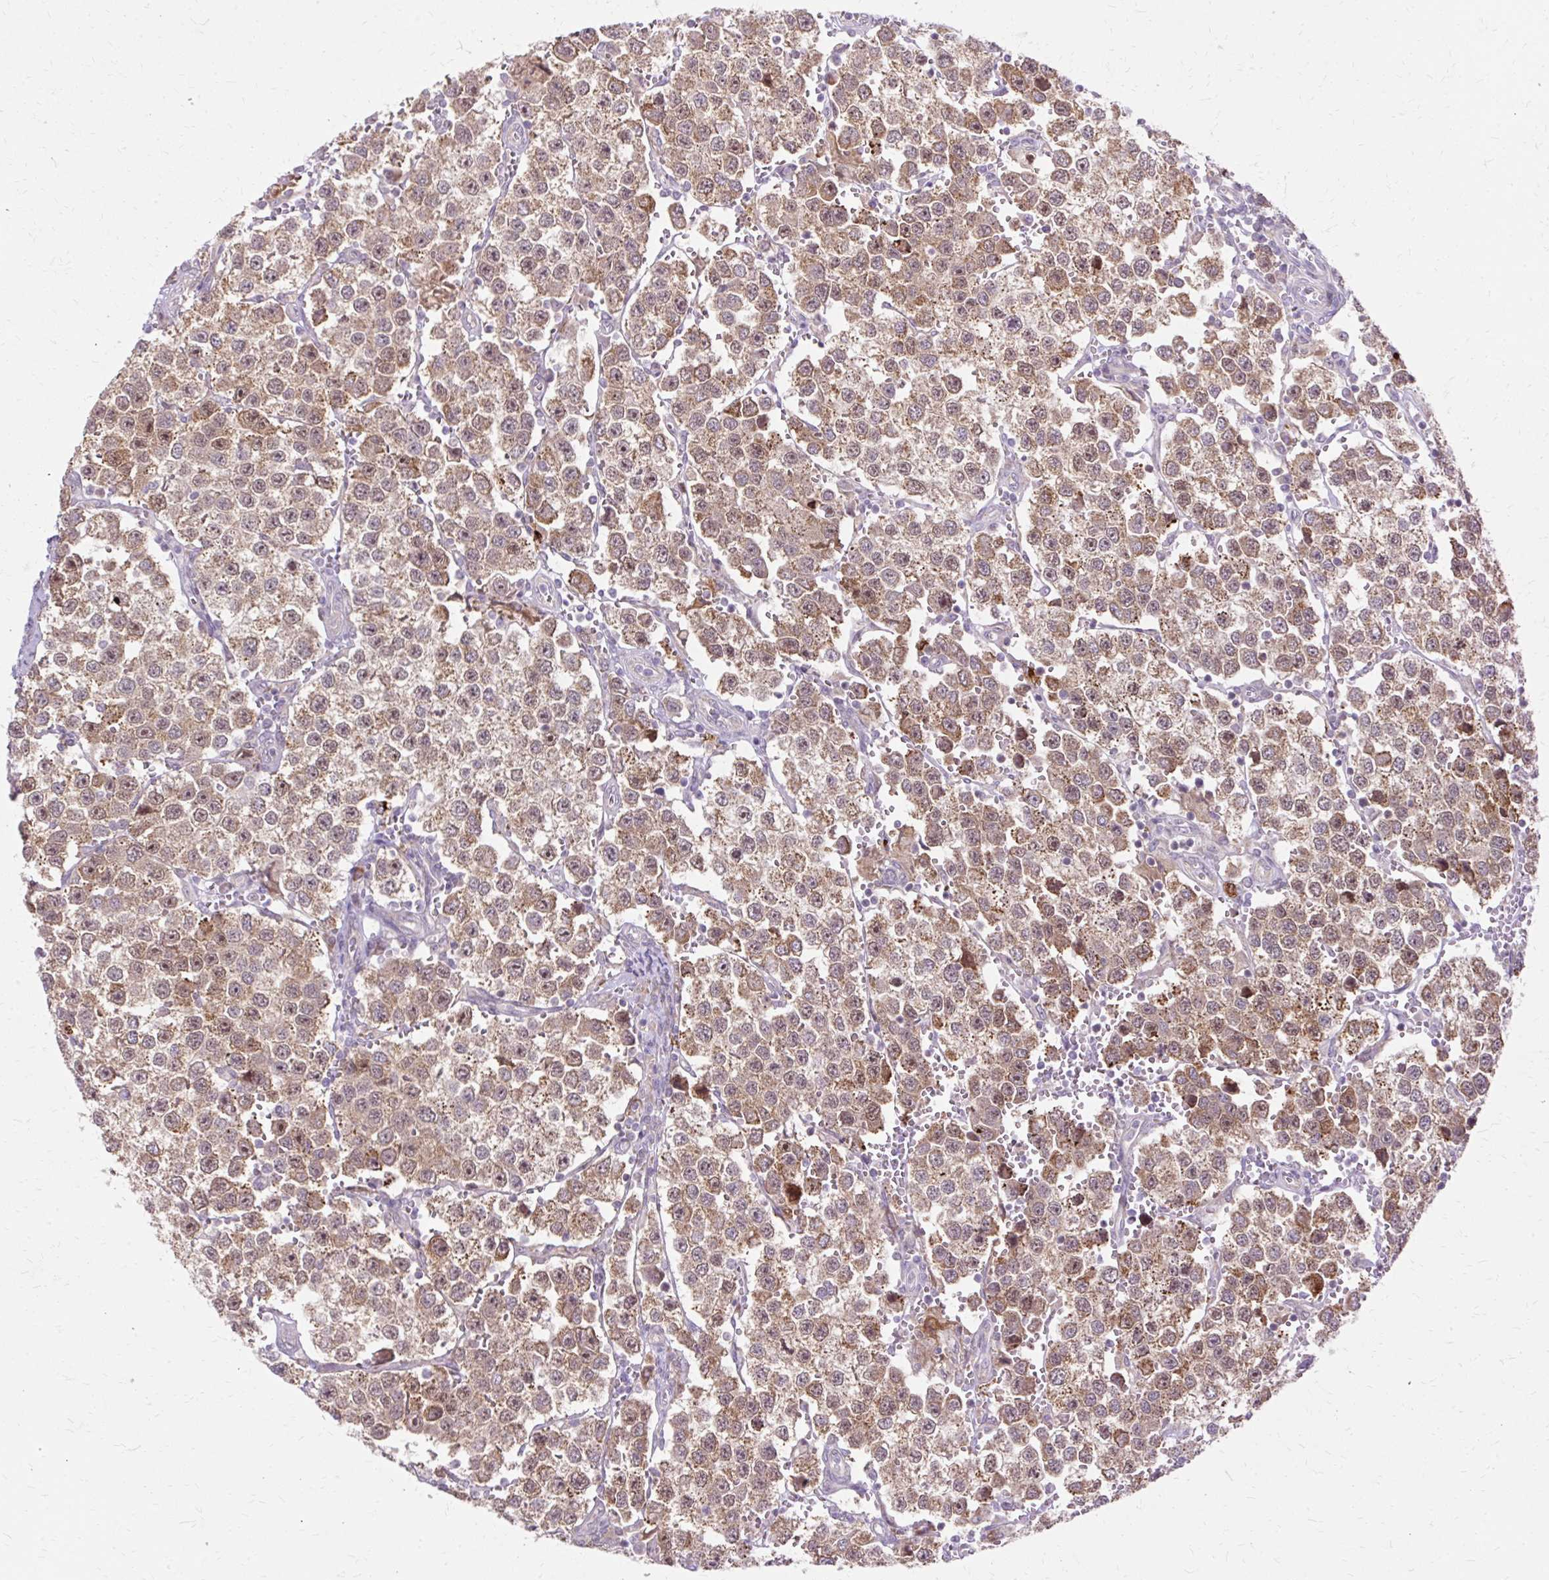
{"staining": {"intensity": "moderate", "quantity": ">75%", "location": "cytoplasmic/membranous"}, "tissue": "testis cancer", "cell_type": "Tumor cells", "image_type": "cancer", "snomed": [{"axis": "morphology", "description": "Seminoma, NOS"}, {"axis": "topography", "description": "Testis"}], "caption": "Immunohistochemistry staining of seminoma (testis), which demonstrates medium levels of moderate cytoplasmic/membranous staining in about >75% of tumor cells indicating moderate cytoplasmic/membranous protein staining. The staining was performed using DAB (brown) for protein detection and nuclei were counterstained in hematoxylin (blue).", "gene": "GEMIN2", "patient": {"sex": "male", "age": 37}}